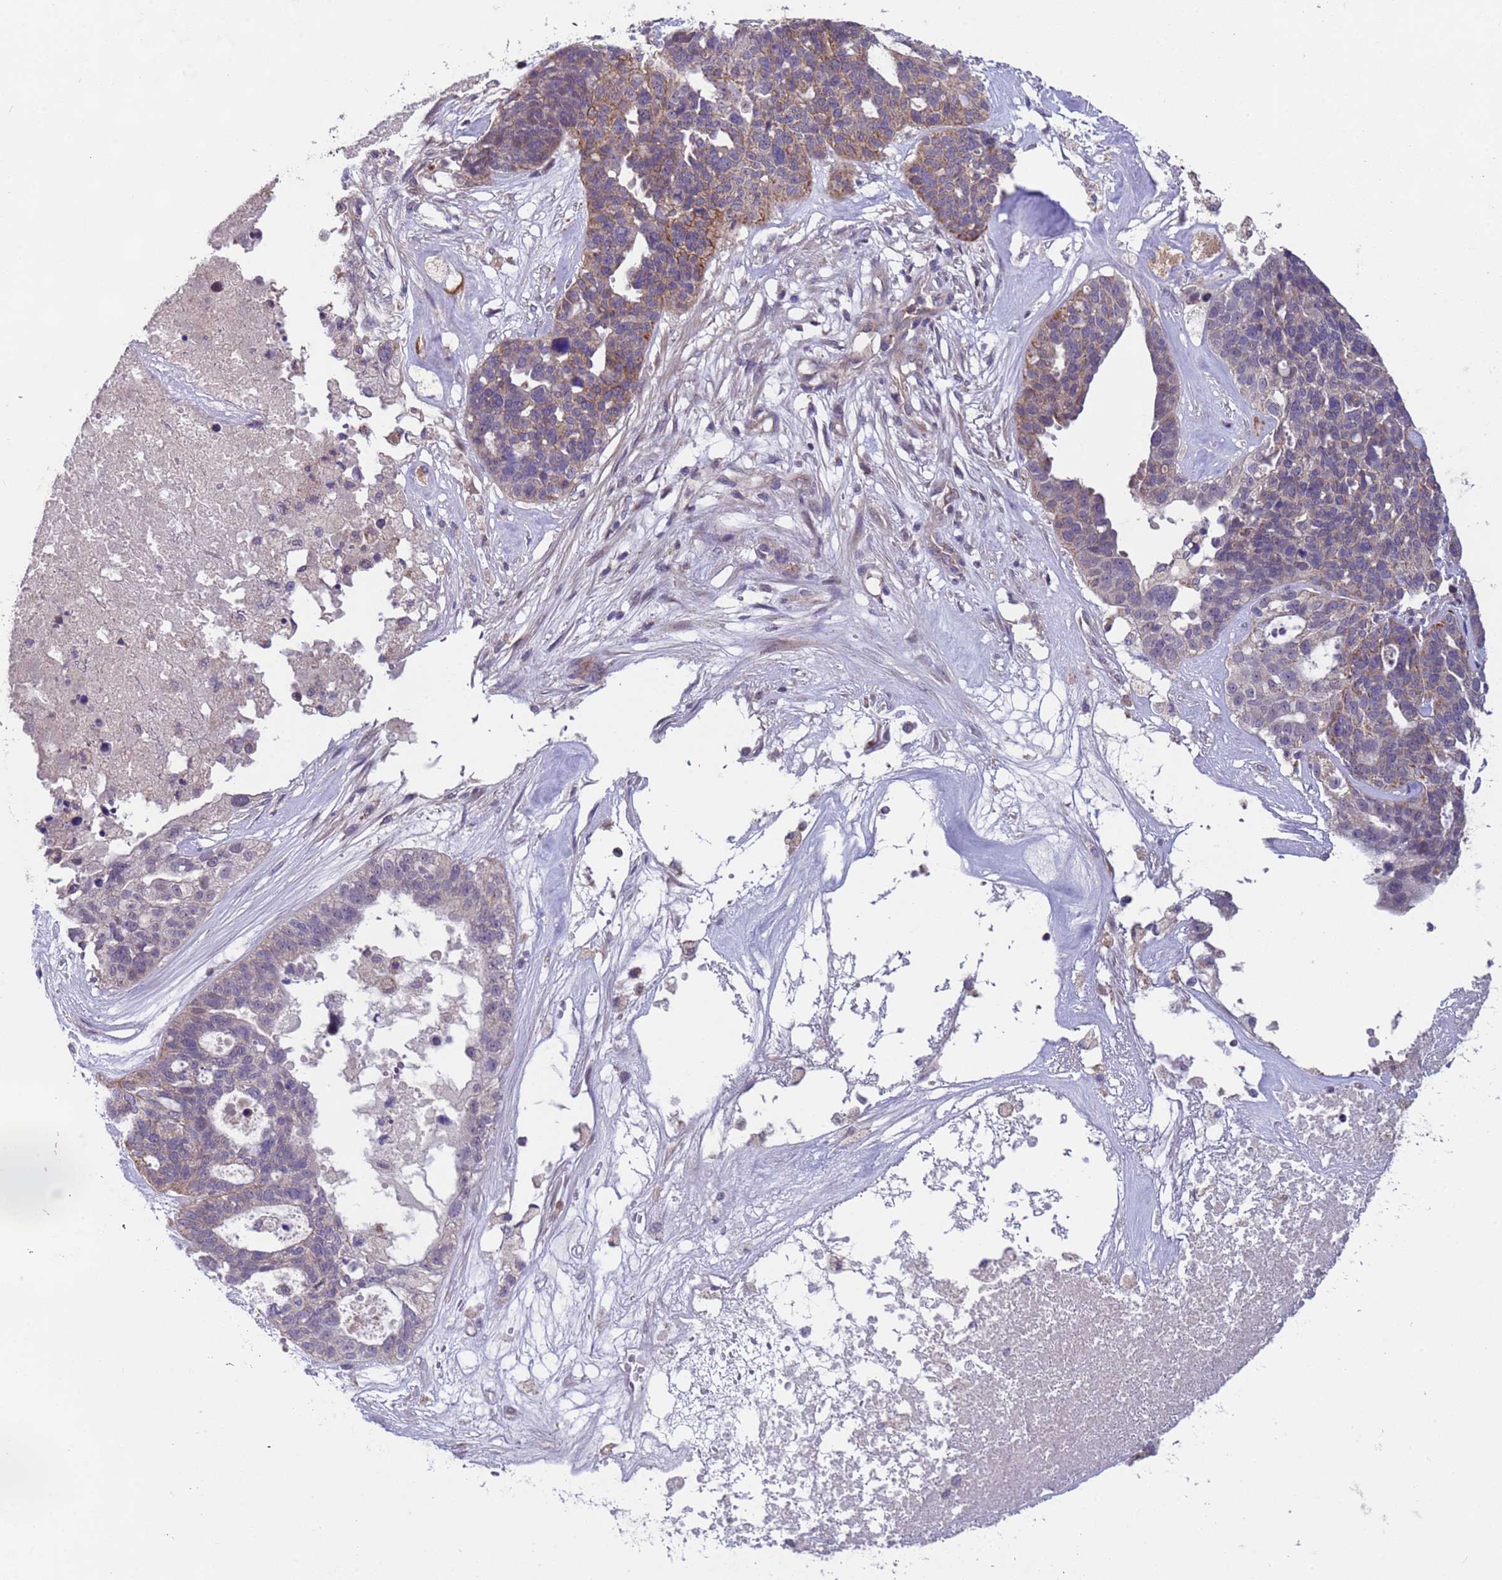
{"staining": {"intensity": "weak", "quantity": "<25%", "location": "cytoplasmic/membranous"}, "tissue": "ovarian cancer", "cell_type": "Tumor cells", "image_type": "cancer", "snomed": [{"axis": "morphology", "description": "Cystadenocarcinoma, serous, NOS"}, {"axis": "topography", "description": "Ovary"}], "caption": "Immunohistochemical staining of ovarian cancer (serous cystadenocarcinoma) shows no significant expression in tumor cells.", "gene": "ACAD8", "patient": {"sex": "female", "age": 59}}